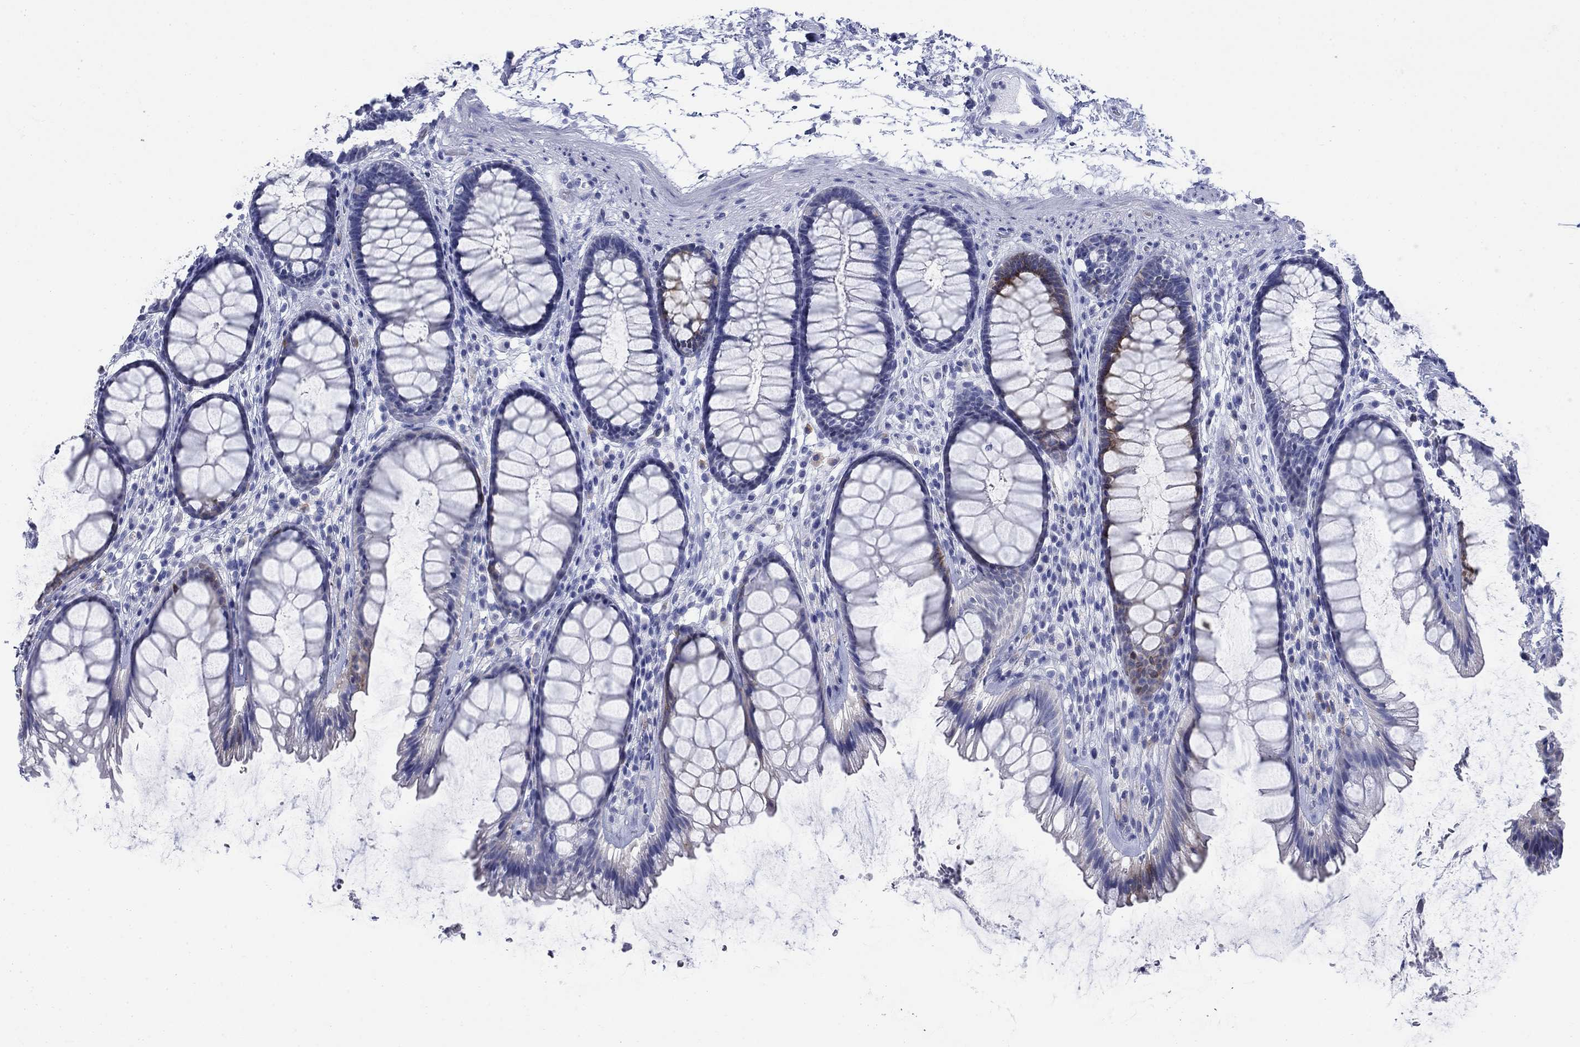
{"staining": {"intensity": "moderate", "quantity": "<25%", "location": "cytoplasmic/membranous"}, "tissue": "rectum", "cell_type": "Glandular cells", "image_type": "normal", "snomed": [{"axis": "morphology", "description": "Normal tissue, NOS"}, {"axis": "topography", "description": "Rectum"}], "caption": "This is an image of immunohistochemistry (IHC) staining of benign rectum, which shows moderate staining in the cytoplasmic/membranous of glandular cells.", "gene": "IGF2BP3", "patient": {"sex": "male", "age": 72}}